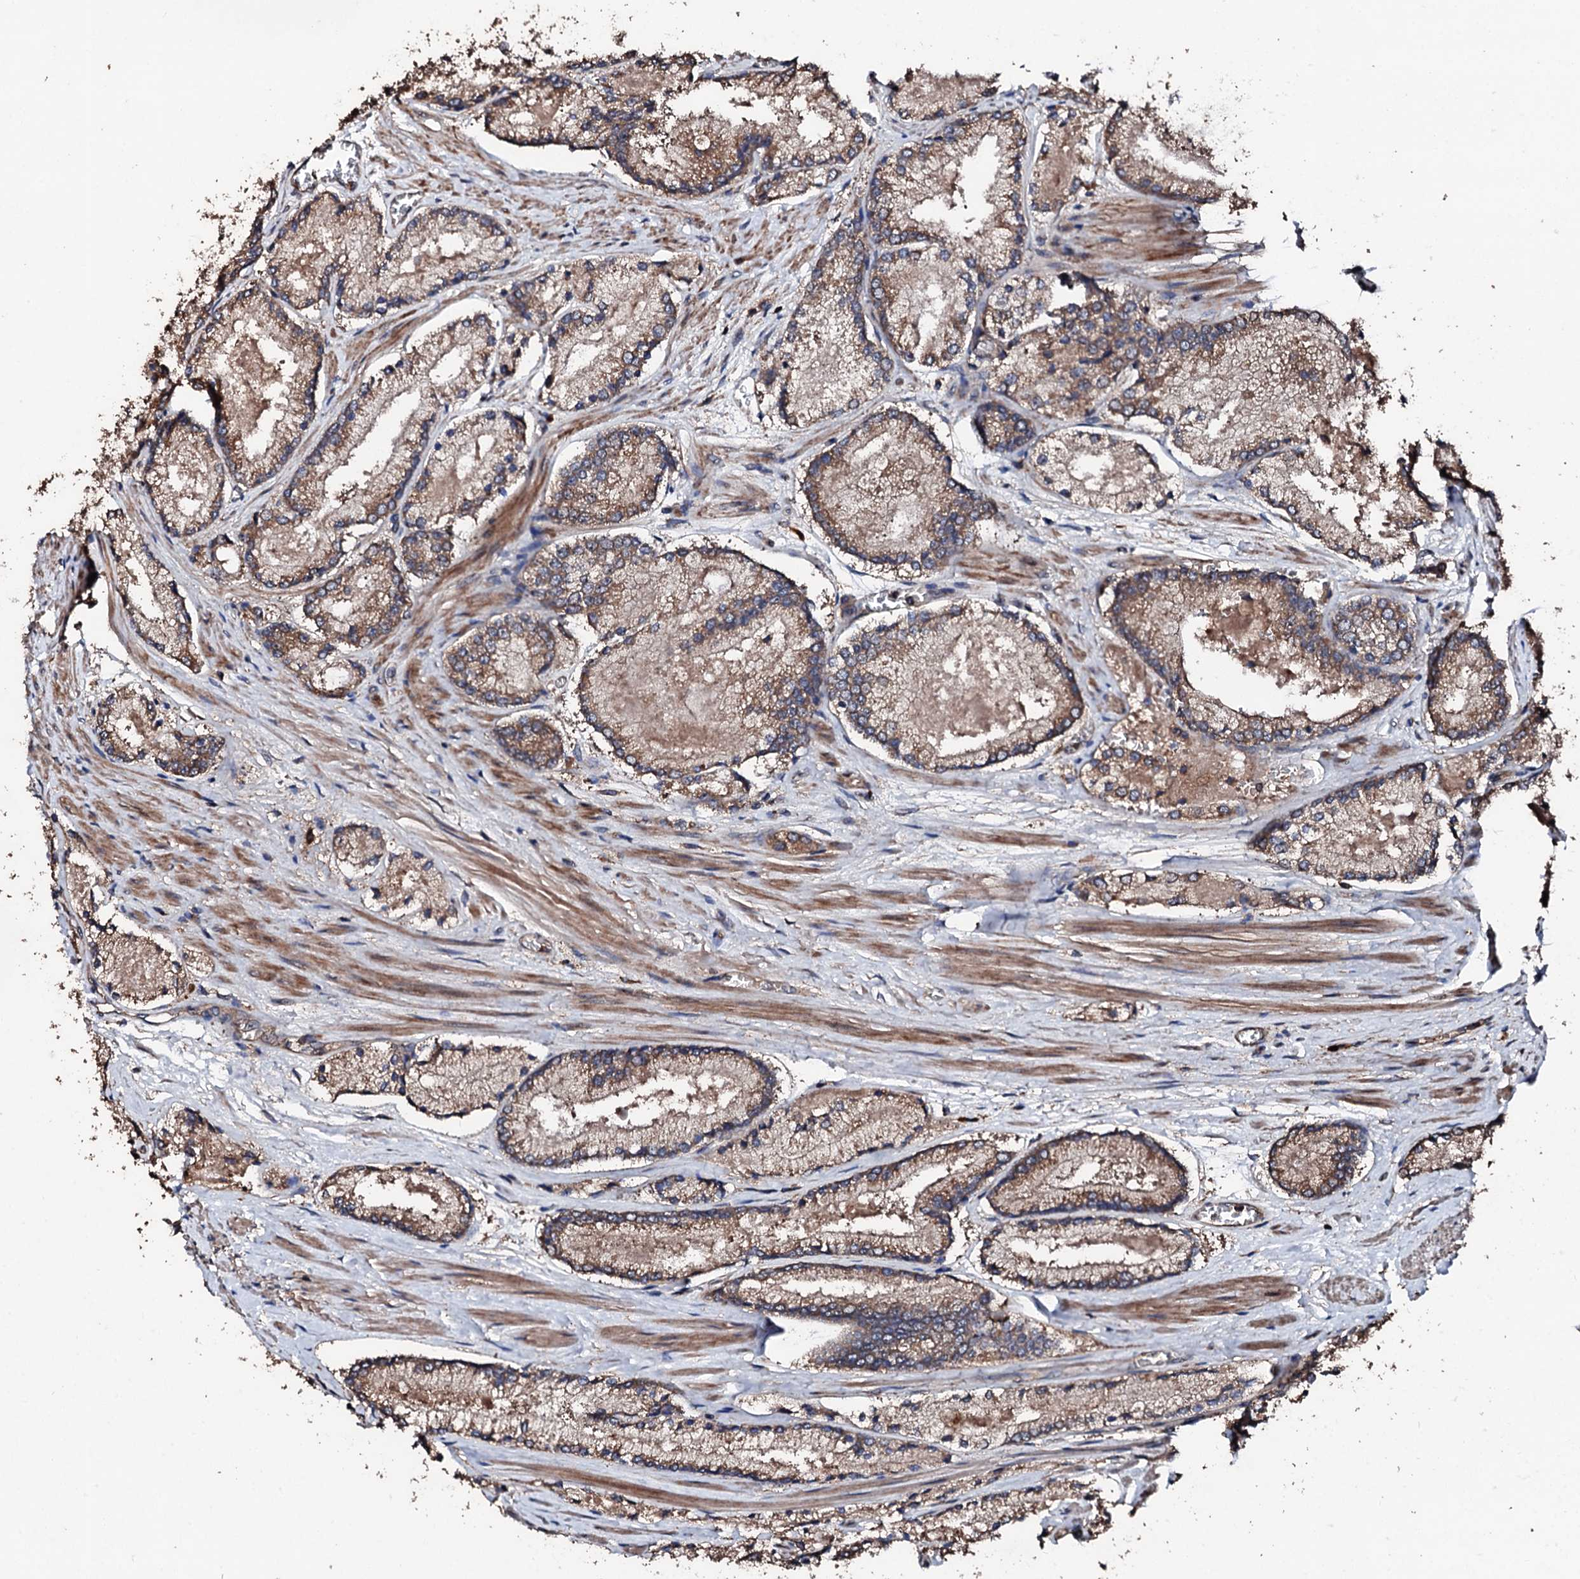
{"staining": {"intensity": "moderate", "quantity": ">75%", "location": "cytoplasmic/membranous"}, "tissue": "prostate cancer", "cell_type": "Tumor cells", "image_type": "cancer", "snomed": [{"axis": "morphology", "description": "Adenocarcinoma, Low grade"}, {"axis": "topography", "description": "Prostate"}], "caption": "Immunohistochemical staining of human prostate cancer displays moderate cytoplasmic/membranous protein expression in about >75% of tumor cells. (Stains: DAB in brown, nuclei in blue, Microscopy: brightfield microscopy at high magnification).", "gene": "KIF18A", "patient": {"sex": "male", "age": 74}}